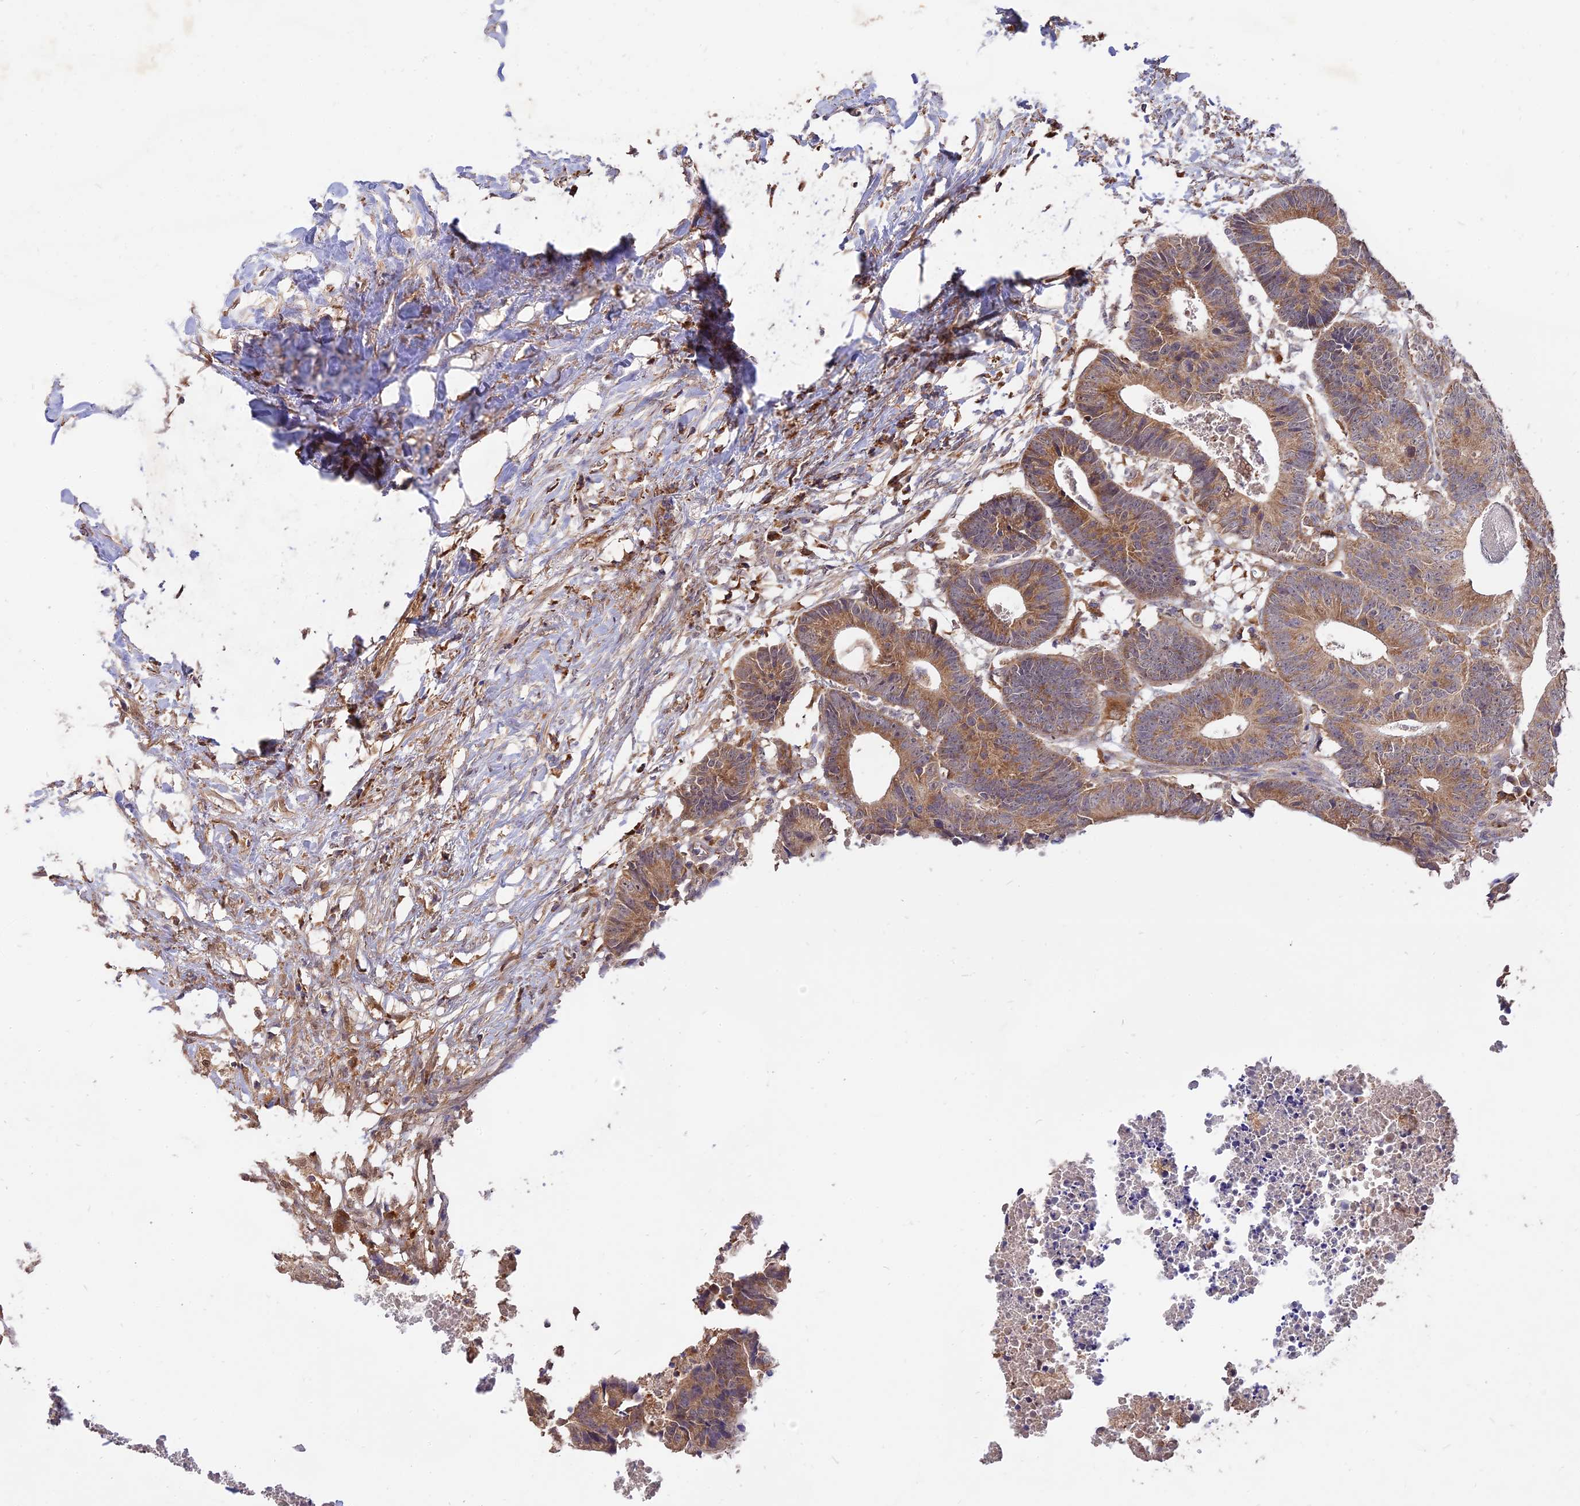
{"staining": {"intensity": "moderate", "quantity": ">75%", "location": "cytoplasmic/membranous"}, "tissue": "colorectal cancer", "cell_type": "Tumor cells", "image_type": "cancer", "snomed": [{"axis": "morphology", "description": "Adenocarcinoma, NOS"}, {"axis": "topography", "description": "Colon"}], "caption": "A histopathology image showing moderate cytoplasmic/membranous staining in about >75% of tumor cells in colorectal adenocarcinoma, as visualized by brown immunohistochemical staining.", "gene": "SAC3D1", "patient": {"sex": "female", "age": 57}}